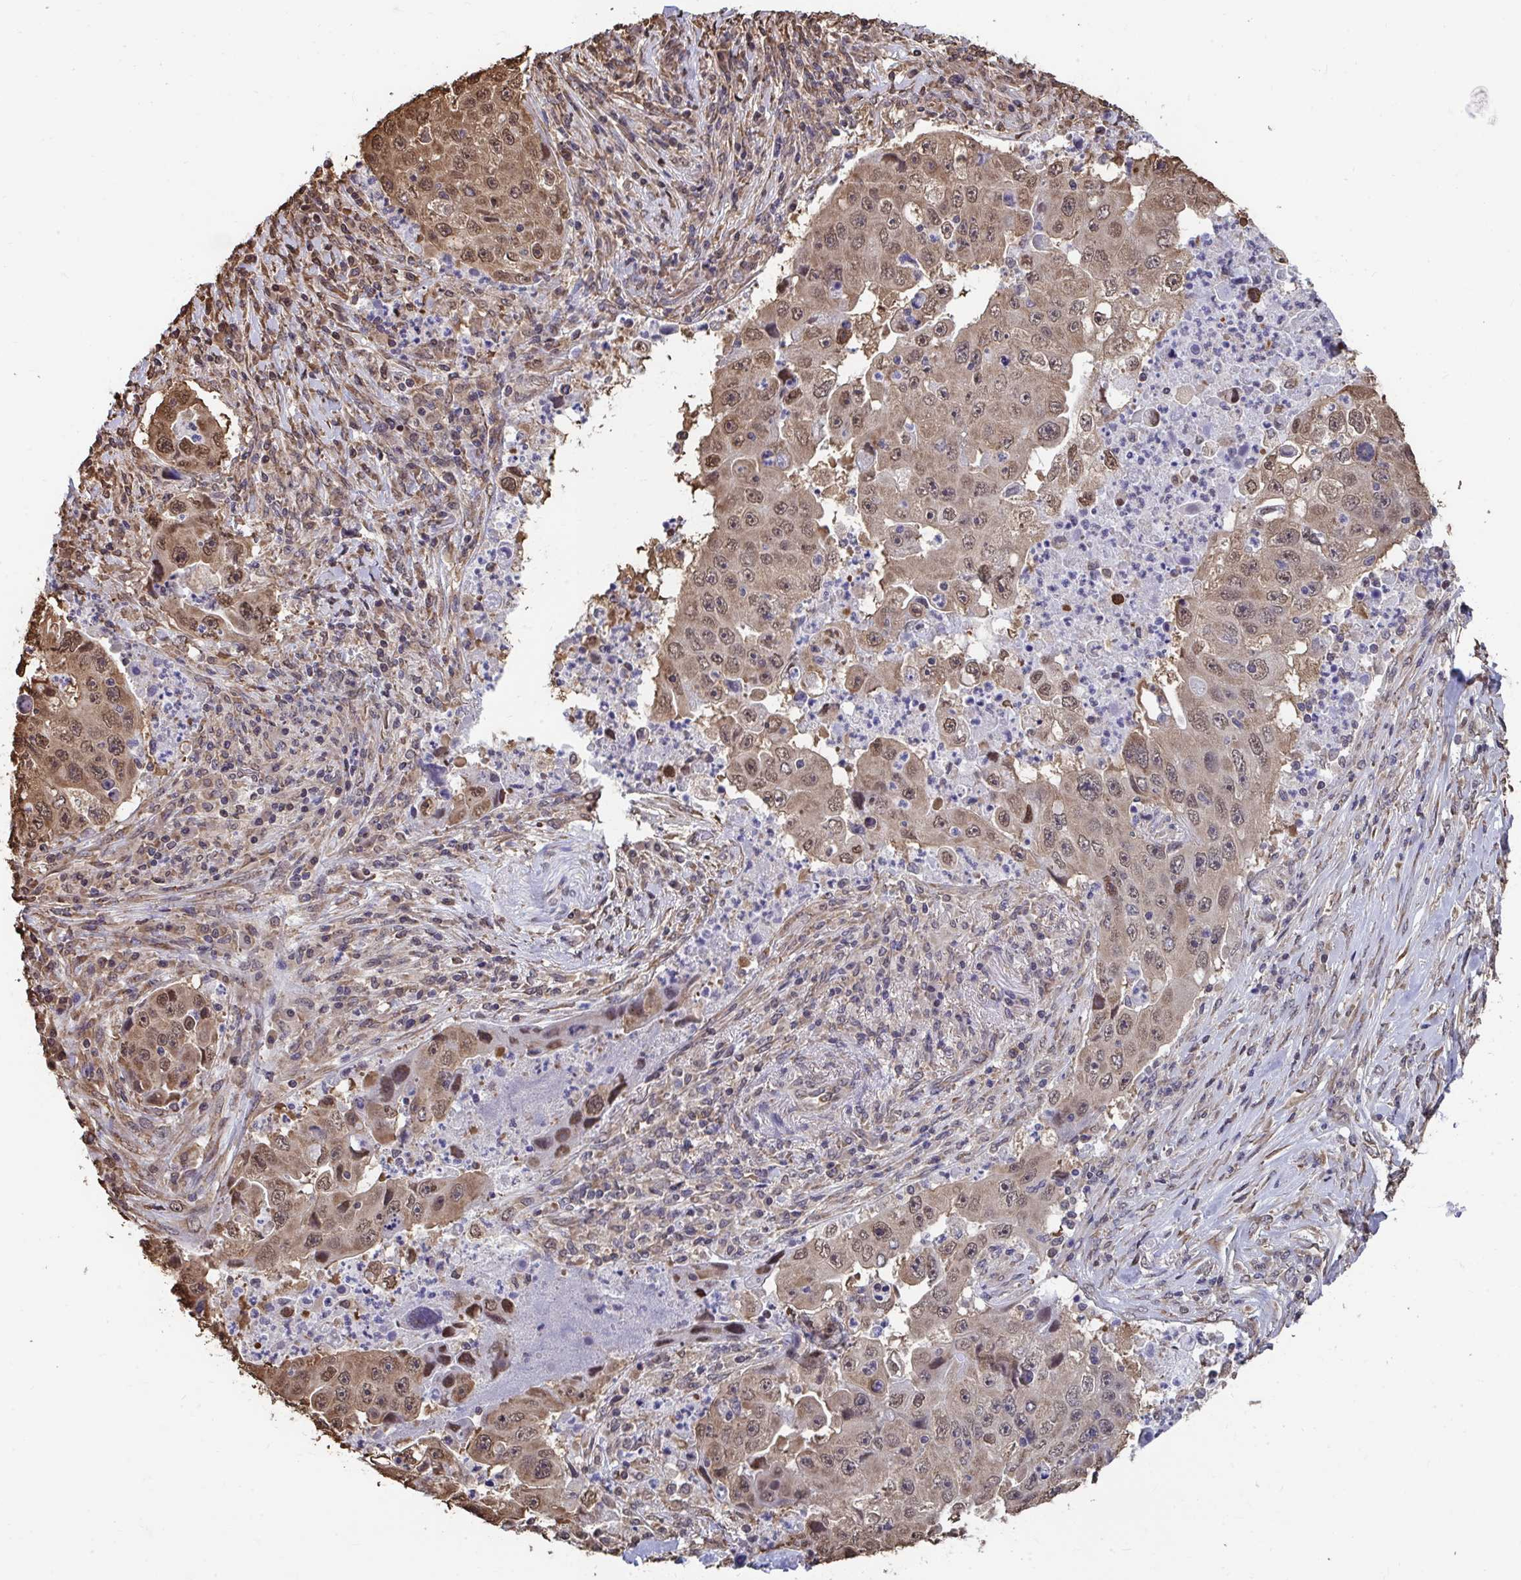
{"staining": {"intensity": "moderate", "quantity": ">75%", "location": "cytoplasmic/membranous,nuclear"}, "tissue": "lung cancer", "cell_type": "Tumor cells", "image_type": "cancer", "snomed": [{"axis": "morphology", "description": "Squamous cell carcinoma, NOS"}, {"axis": "topography", "description": "Lung"}], "caption": "An image of lung cancer (squamous cell carcinoma) stained for a protein demonstrates moderate cytoplasmic/membranous and nuclear brown staining in tumor cells.", "gene": "SYNCRIP", "patient": {"sex": "male", "age": 64}}